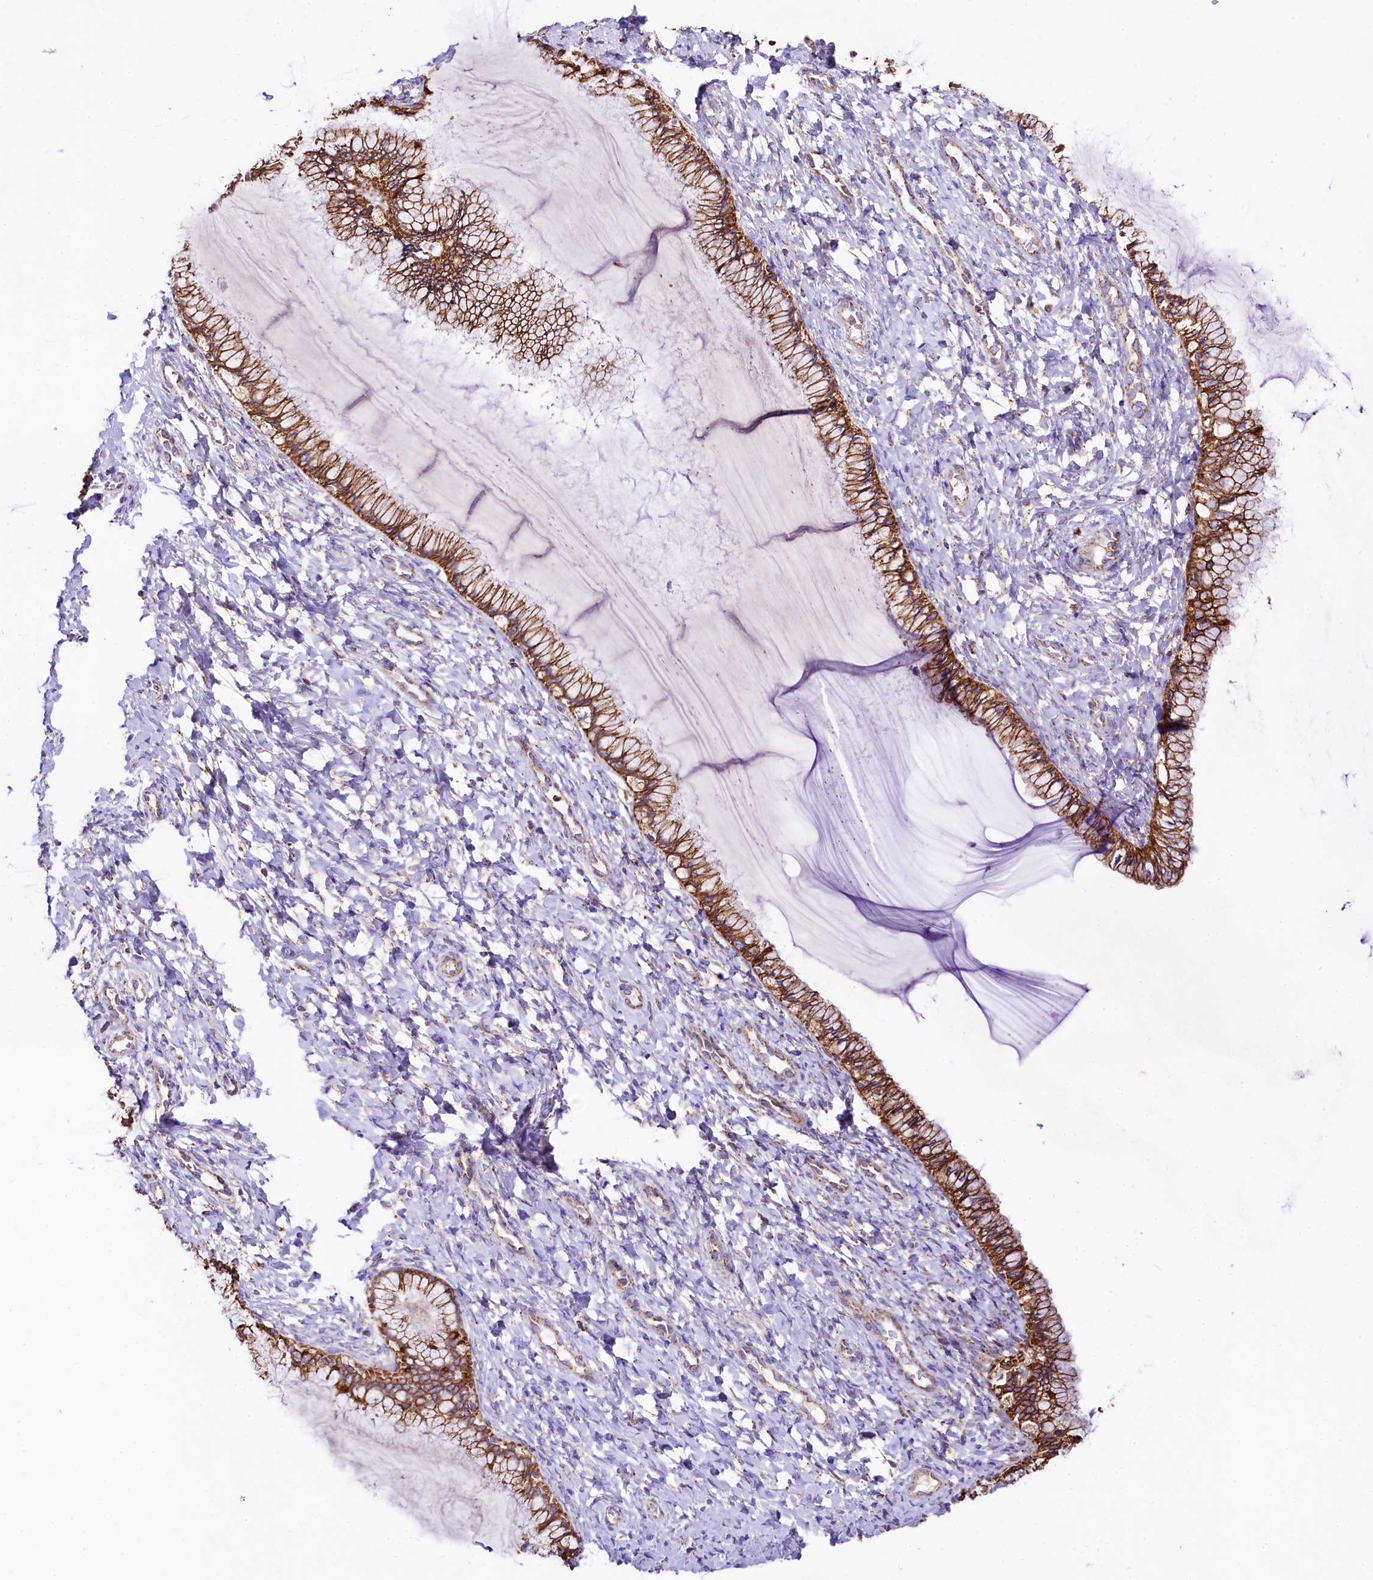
{"staining": {"intensity": "strong", "quantity": ">75%", "location": "cytoplasmic/membranous"}, "tissue": "cervix", "cell_type": "Glandular cells", "image_type": "normal", "snomed": [{"axis": "morphology", "description": "Normal tissue, NOS"}, {"axis": "morphology", "description": "Adenocarcinoma, NOS"}, {"axis": "topography", "description": "Cervix"}], "caption": "IHC image of benign cervix: human cervix stained using IHC shows high levels of strong protein expression localized specifically in the cytoplasmic/membranous of glandular cells, appearing as a cytoplasmic/membranous brown color.", "gene": "CLYBL", "patient": {"sex": "female", "age": 29}}